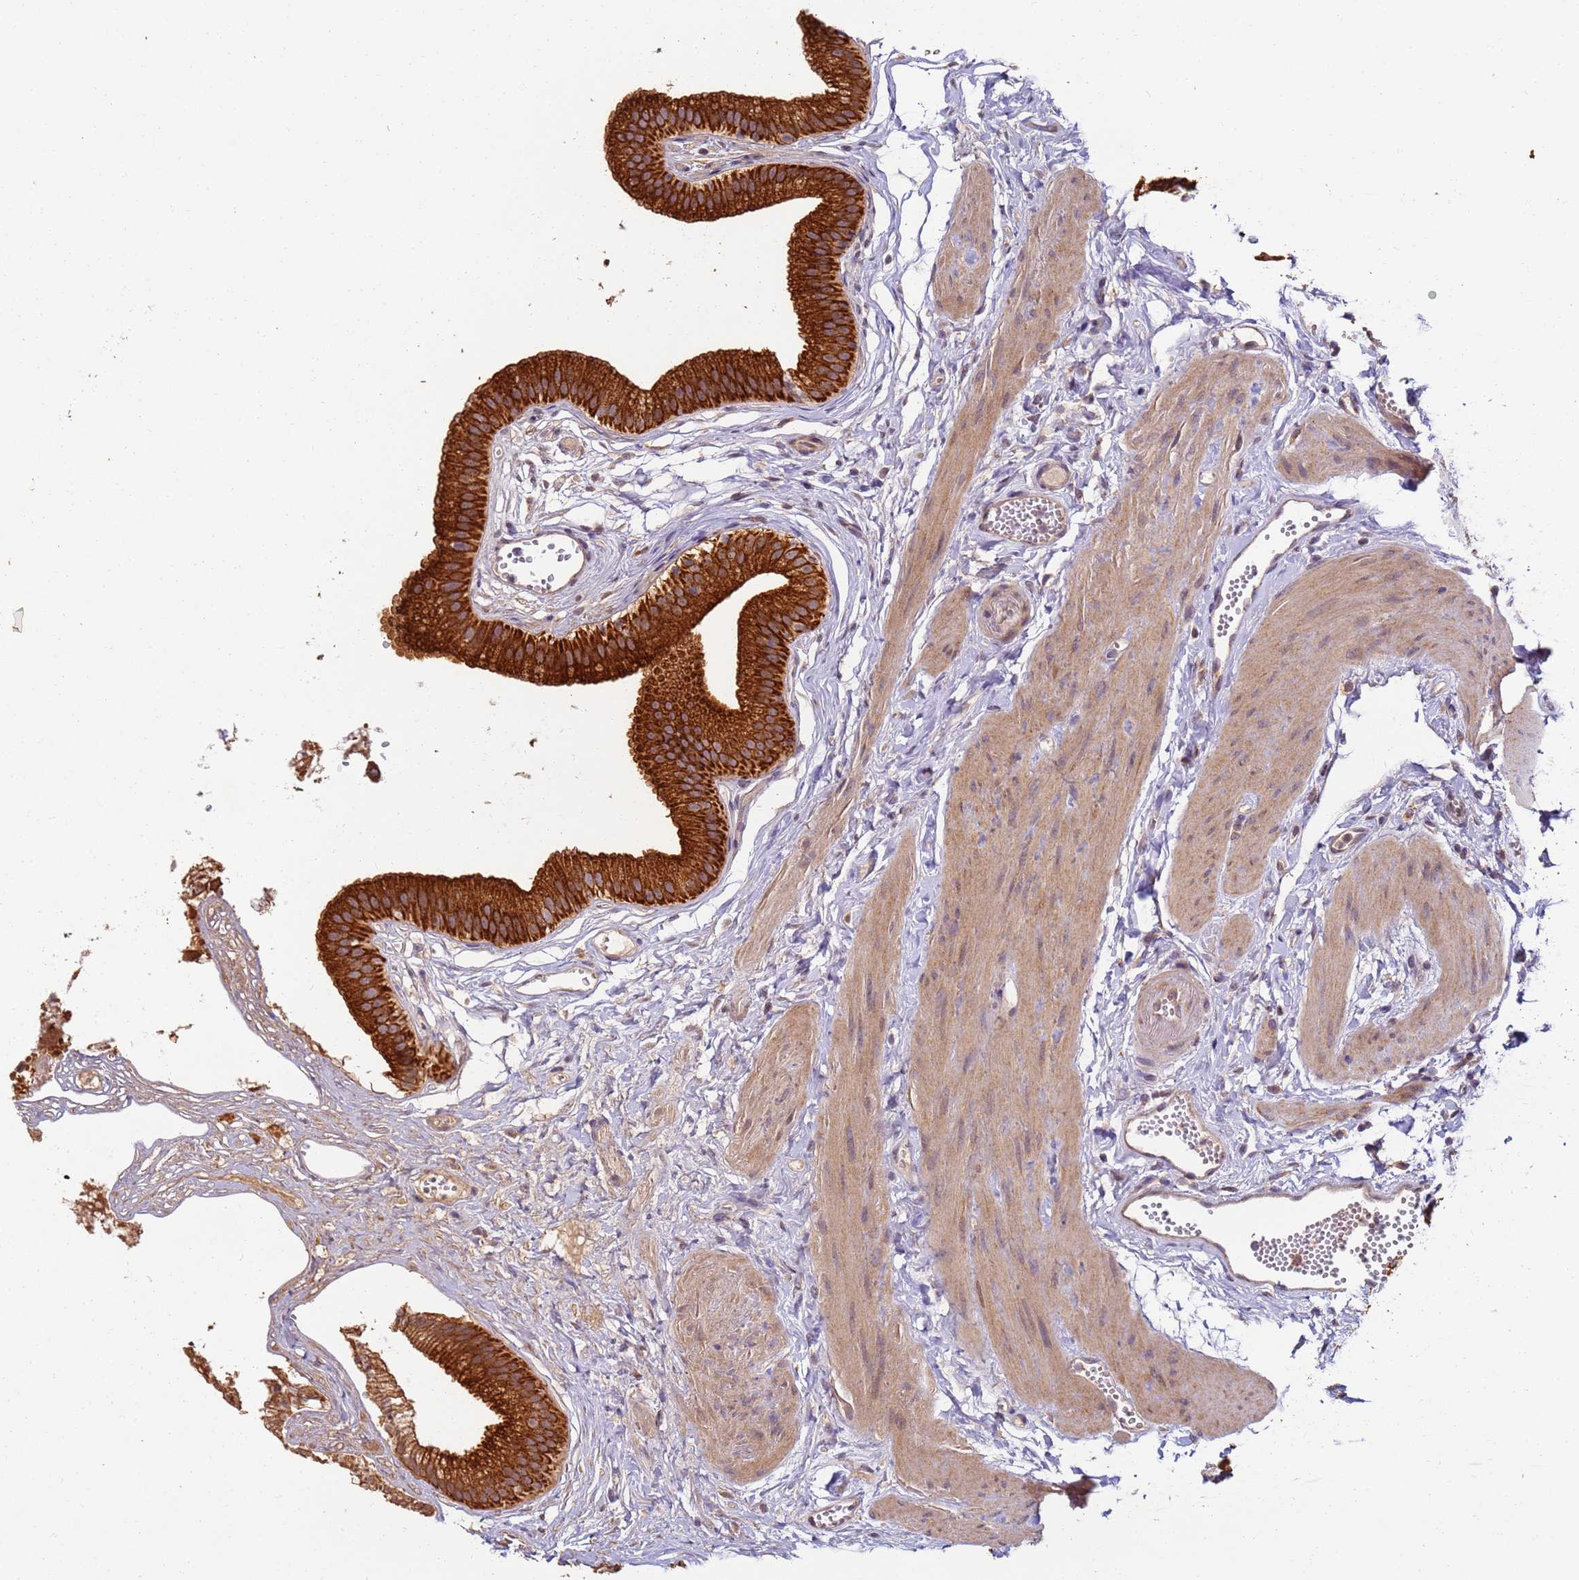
{"staining": {"intensity": "strong", "quantity": ">75%", "location": "cytoplasmic/membranous"}, "tissue": "gallbladder", "cell_type": "Glandular cells", "image_type": "normal", "snomed": [{"axis": "morphology", "description": "Normal tissue, NOS"}, {"axis": "topography", "description": "Gallbladder"}], "caption": "Gallbladder was stained to show a protein in brown. There is high levels of strong cytoplasmic/membranous expression in approximately >75% of glandular cells. (DAB (3,3'-diaminobenzidine) IHC with brightfield microscopy, high magnification).", "gene": "TIGAR", "patient": {"sex": "female", "age": 54}}